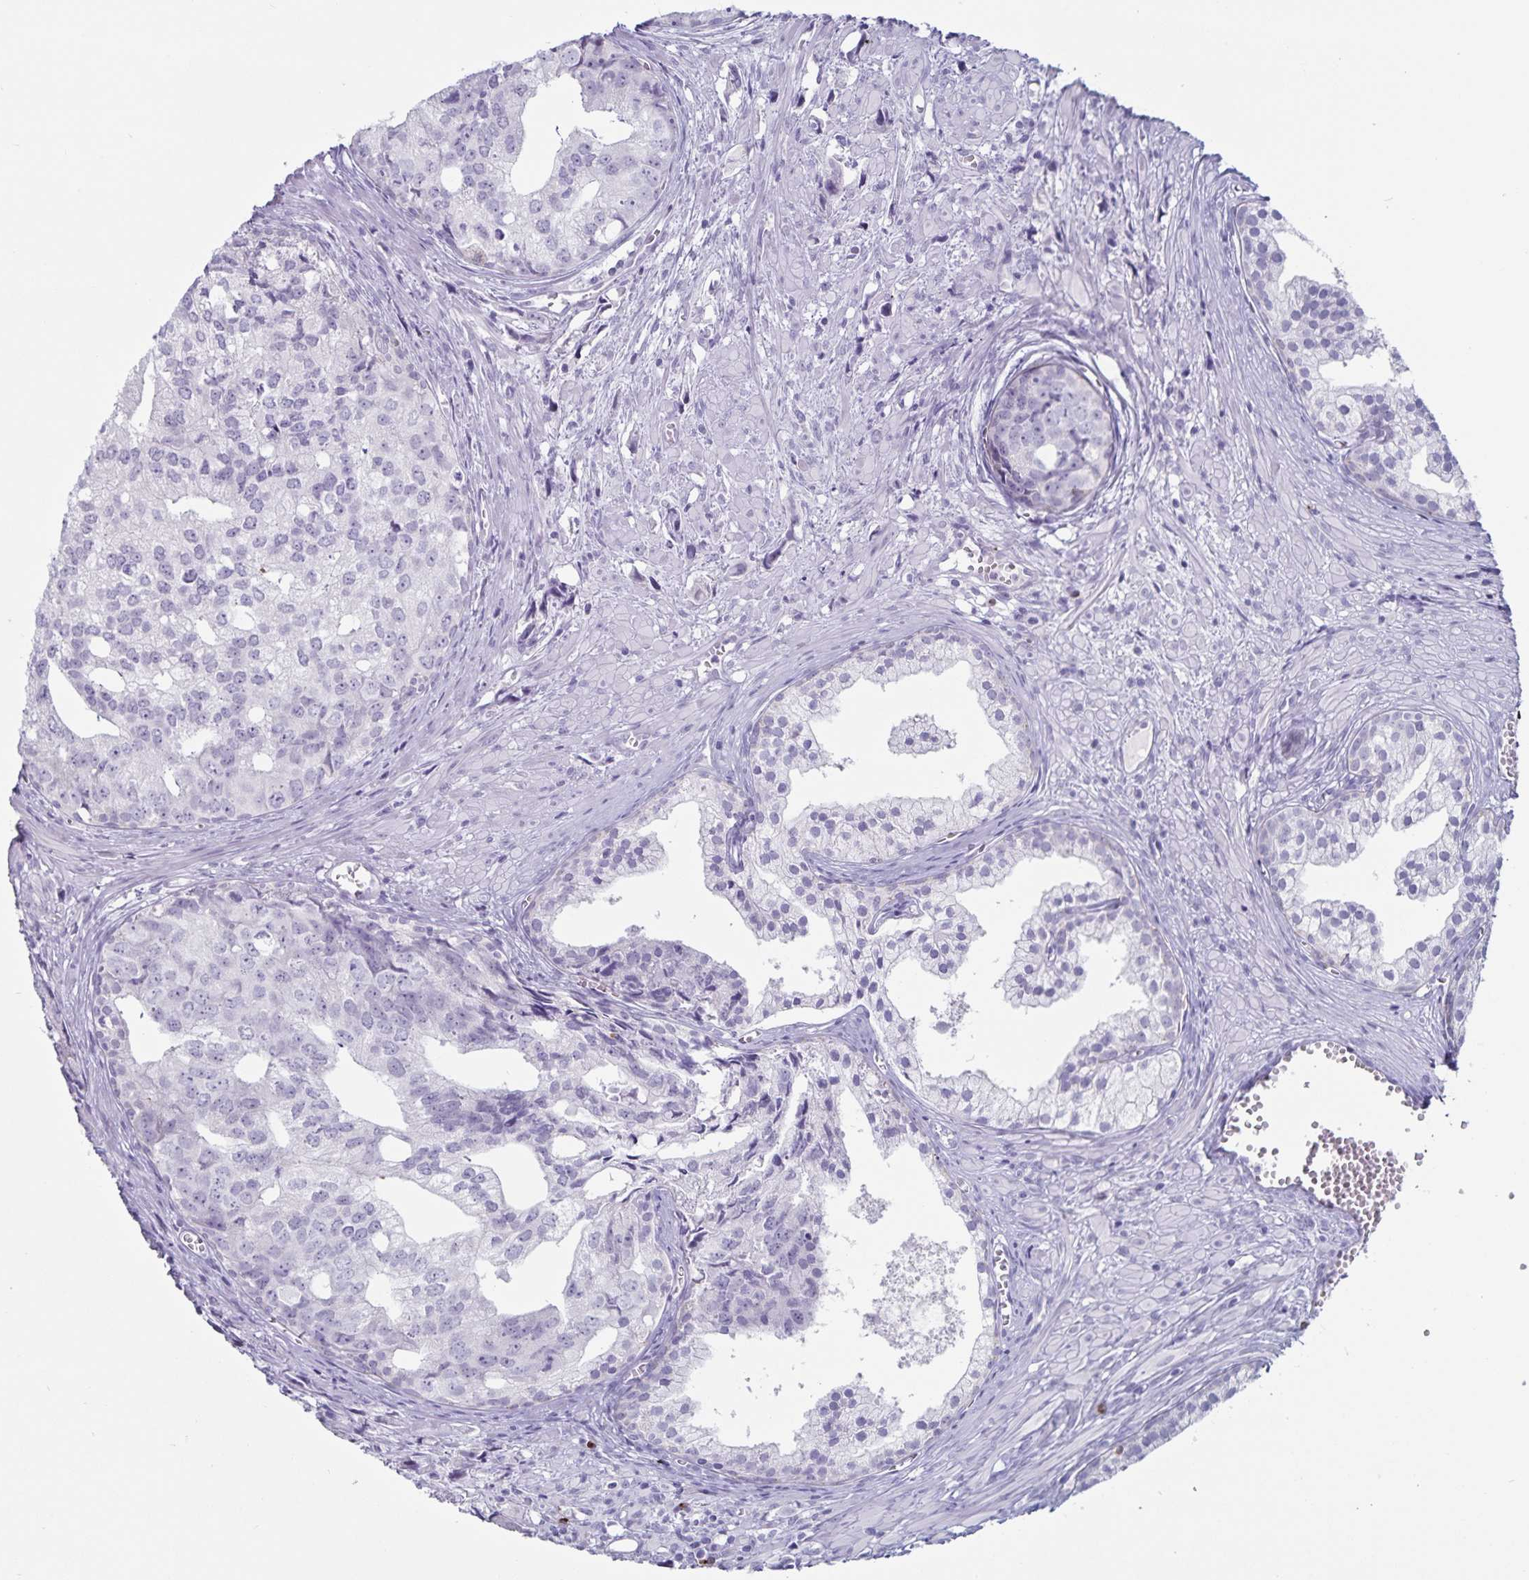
{"staining": {"intensity": "negative", "quantity": "none", "location": "none"}, "tissue": "prostate cancer", "cell_type": "Tumor cells", "image_type": "cancer", "snomed": [{"axis": "morphology", "description": "Adenocarcinoma, High grade"}, {"axis": "topography", "description": "Prostate"}], "caption": "Tumor cells show no significant protein staining in prostate high-grade adenocarcinoma. (DAB (3,3'-diaminobenzidine) IHC, high magnification).", "gene": "GNLY", "patient": {"sex": "male", "age": 58}}